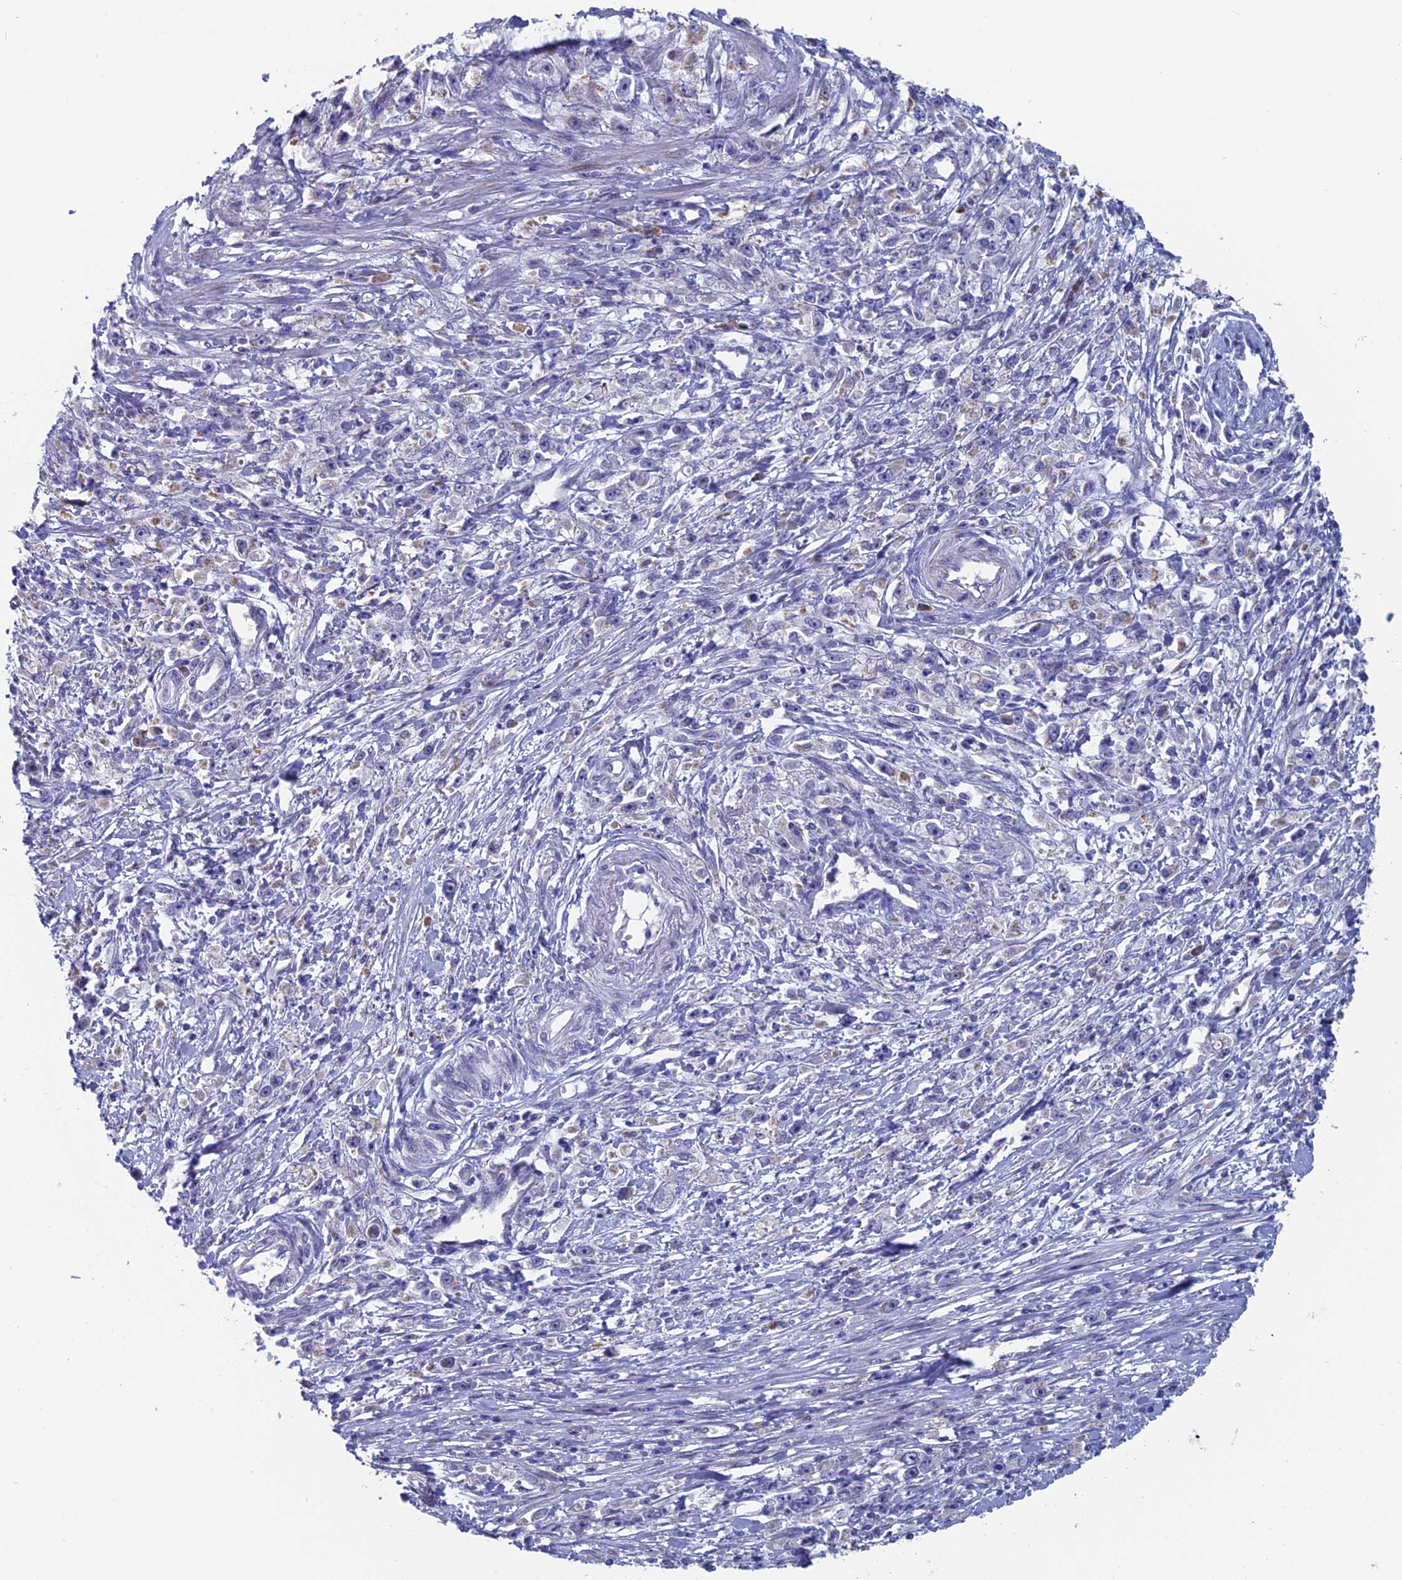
{"staining": {"intensity": "negative", "quantity": "none", "location": "none"}, "tissue": "stomach cancer", "cell_type": "Tumor cells", "image_type": "cancer", "snomed": [{"axis": "morphology", "description": "Adenocarcinoma, NOS"}, {"axis": "topography", "description": "Stomach"}], "caption": "This is an immunohistochemistry photomicrograph of adenocarcinoma (stomach). There is no positivity in tumor cells.", "gene": "NIBAN3", "patient": {"sex": "female", "age": 59}}